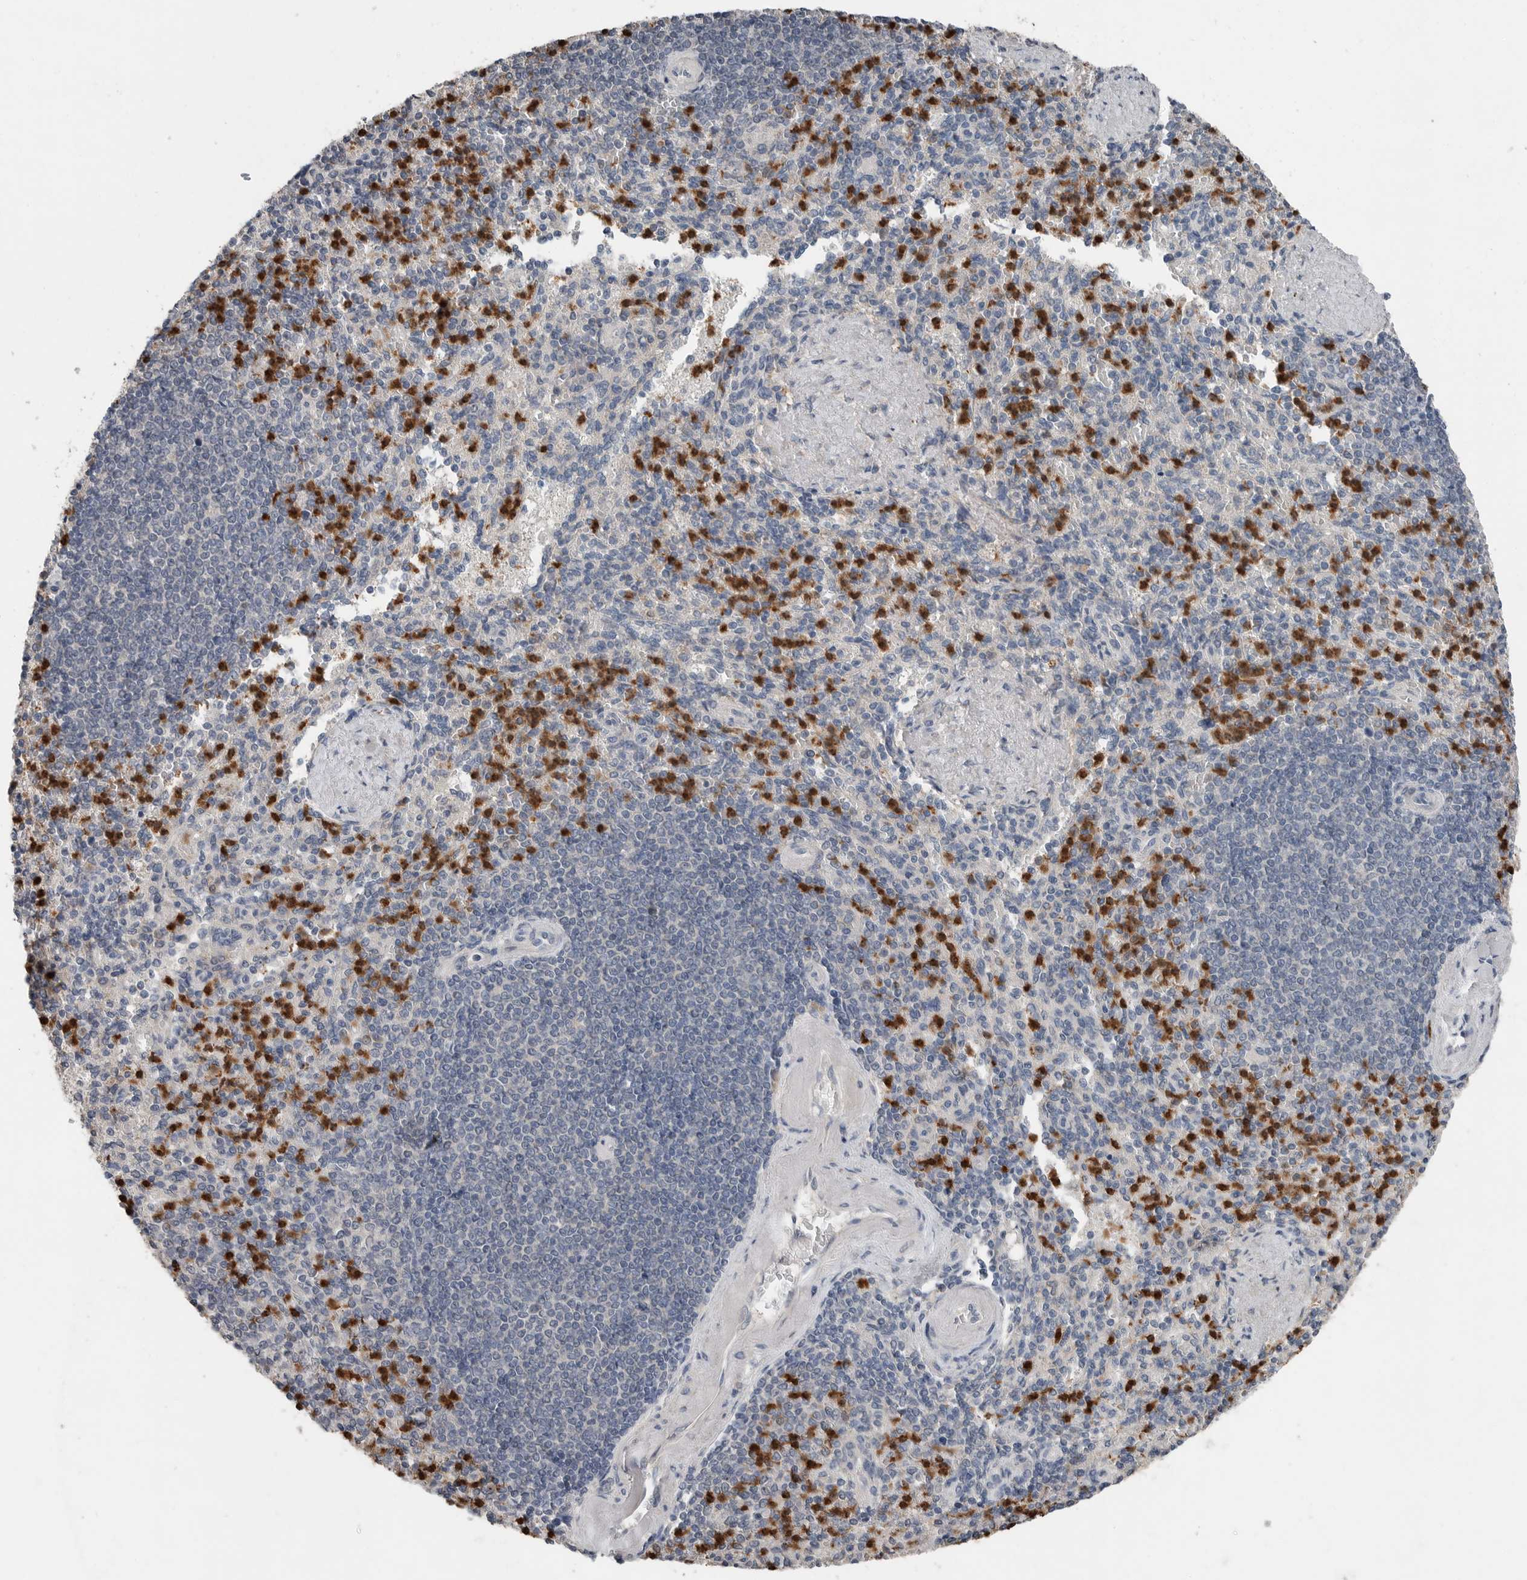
{"staining": {"intensity": "strong", "quantity": "25%-75%", "location": "cytoplasmic/membranous,nuclear"}, "tissue": "spleen", "cell_type": "Cells in red pulp", "image_type": "normal", "snomed": [{"axis": "morphology", "description": "Normal tissue, NOS"}, {"axis": "topography", "description": "Spleen"}], "caption": "About 25%-75% of cells in red pulp in normal human spleen demonstrate strong cytoplasmic/membranous,nuclear protein staining as visualized by brown immunohistochemical staining.", "gene": "SCP2", "patient": {"sex": "female", "age": 74}}